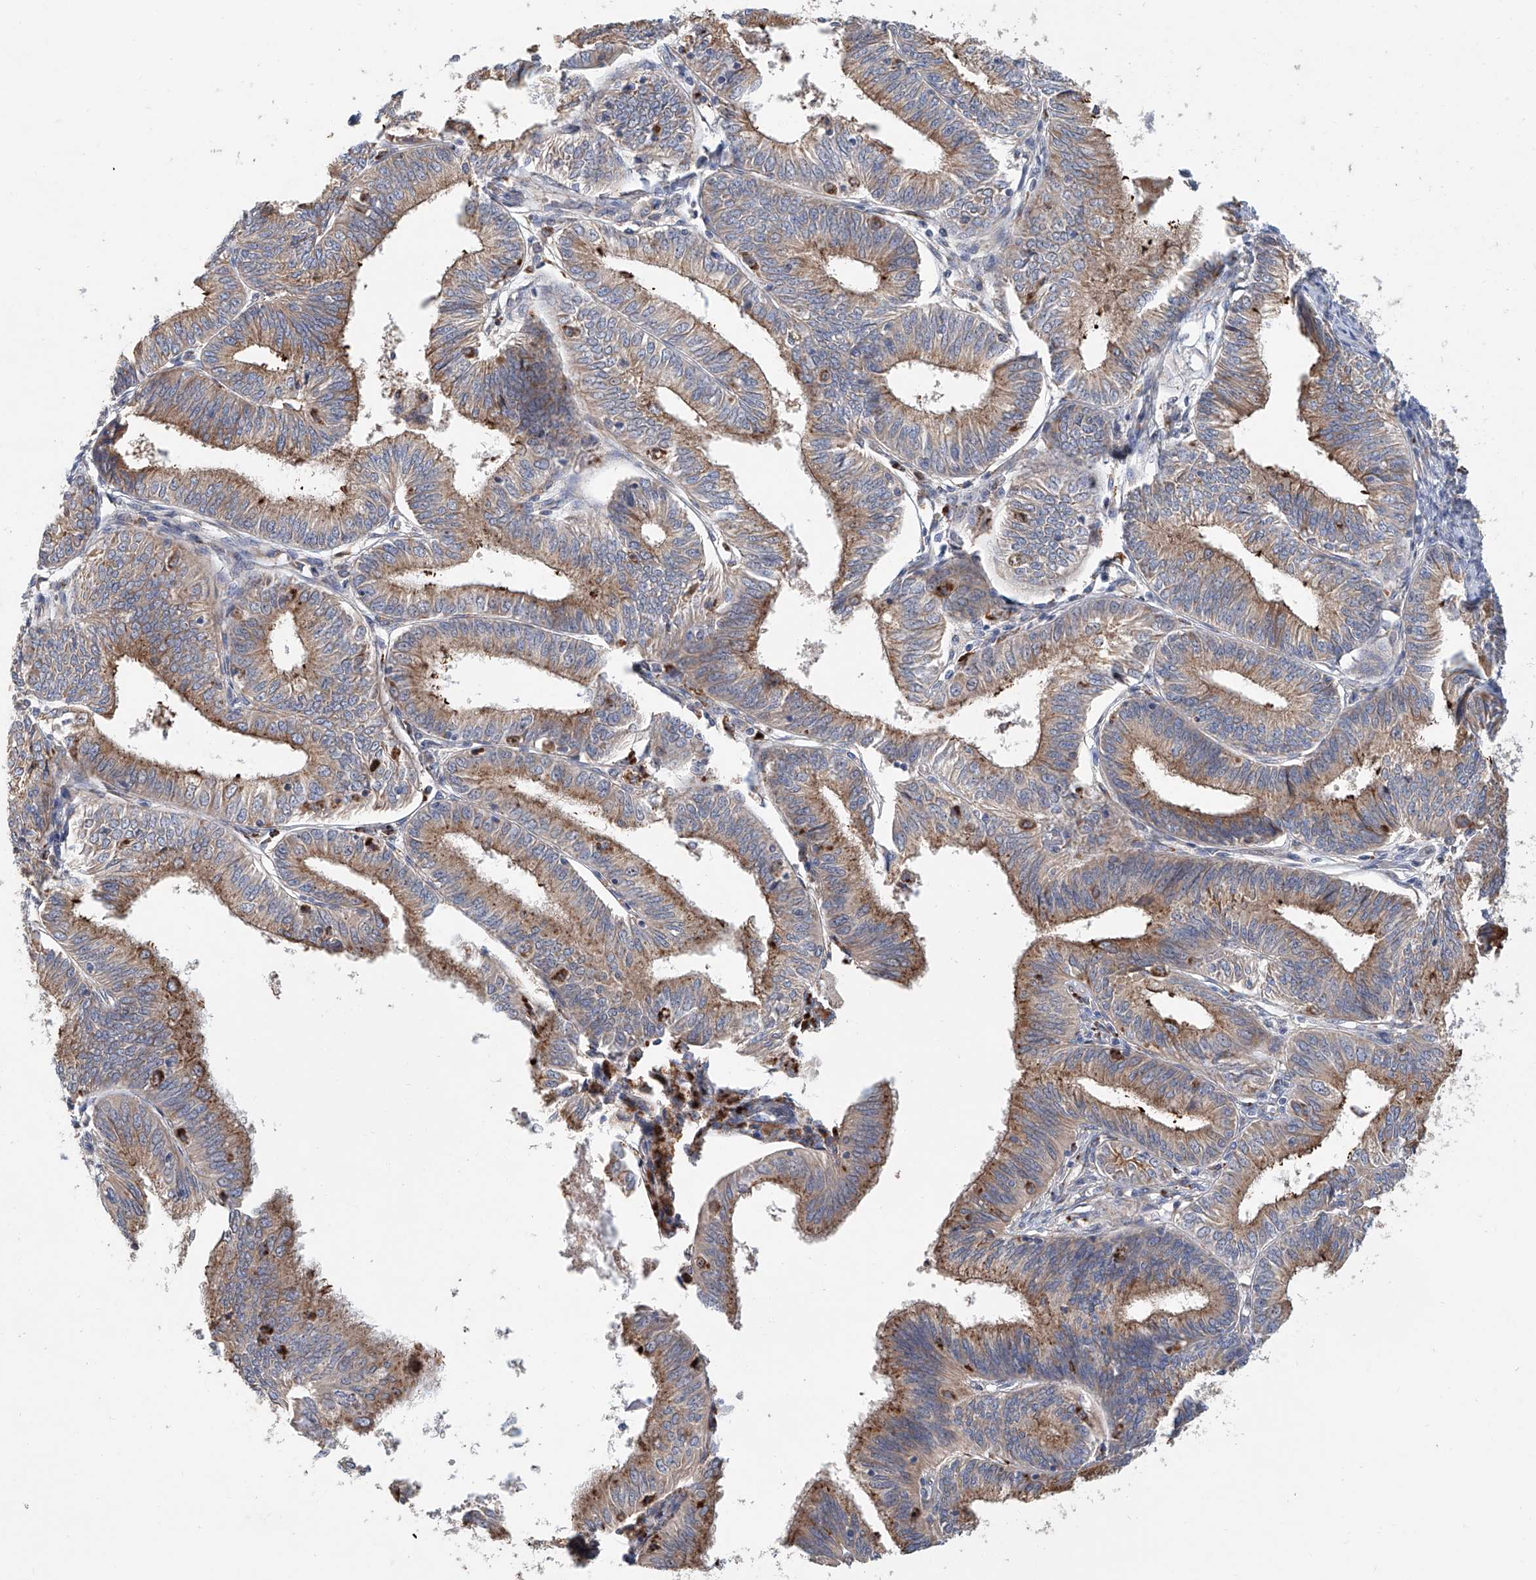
{"staining": {"intensity": "moderate", "quantity": ">75%", "location": "cytoplasmic/membranous"}, "tissue": "endometrial cancer", "cell_type": "Tumor cells", "image_type": "cancer", "snomed": [{"axis": "morphology", "description": "Adenocarcinoma, NOS"}, {"axis": "topography", "description": "Endometrium"}], "caption": "Immunohistochemistry photomicrograph of neoplastic tissue: human endometrial cancer stained using IHC displays medium levels of moderate protein expression localized specifically in the cytoplasmic/membranous of tumor cells, appearing as a cytoplasmic/membranous brown color.", "gene": "HGSNAT", "patient": {"sex": "female", "age": 51}}